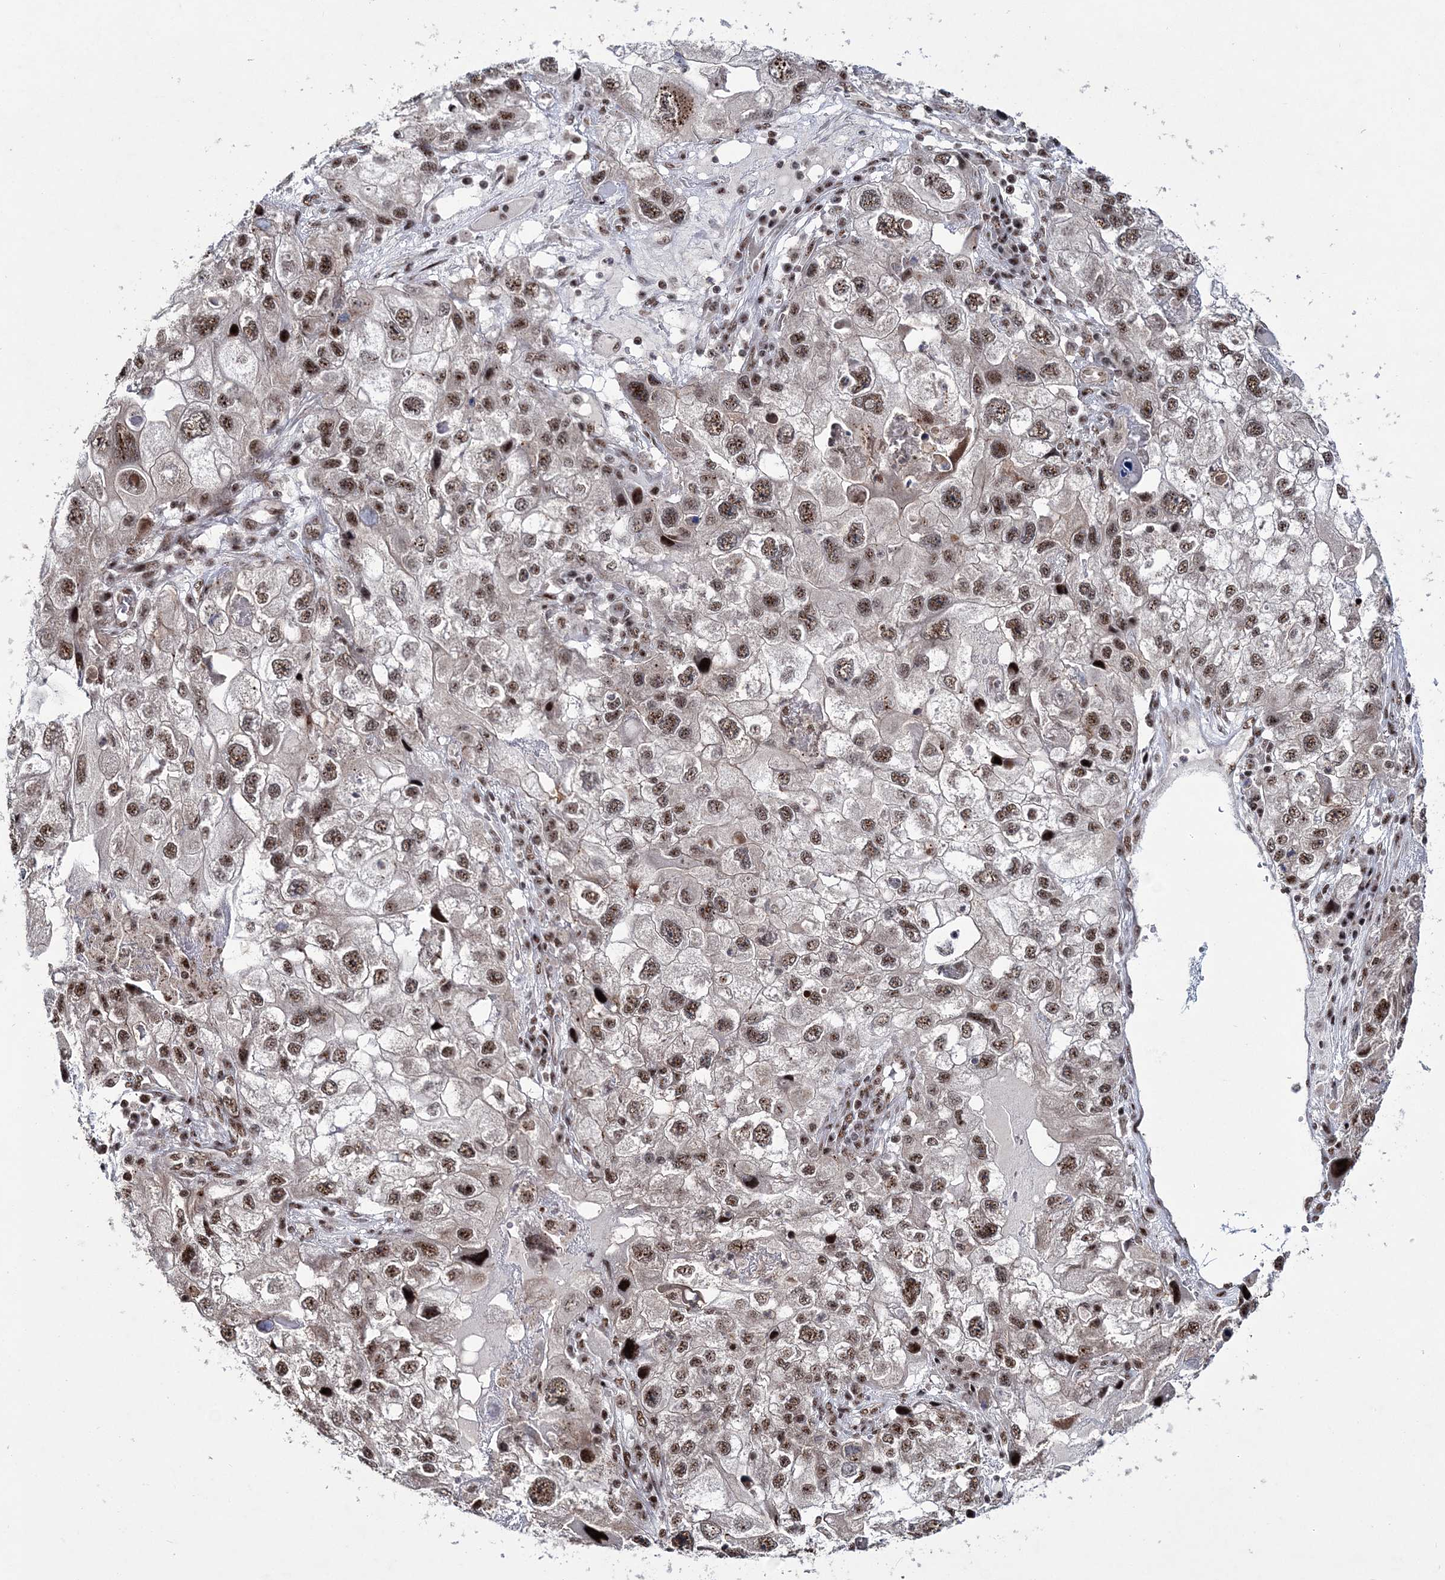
{"staining": {"intensity": "moderate", "quantity": ">75%", "location": "nuclear"}, "tissue": "endometrial cancer", "cell_type": "Tumor cells", "image_type": "cancer", "snomed": [{"axis": "morphology", "description": "Adenocarcinoma, NOS"}, {"axis": "topography", "description": "Endometrium"}], "caption": "Immunohistochemistry (IHC) histopathology image of adenocarcinoma (endometrial) stained for a protein (brown), which shows medium levels of moderate nuclear staining in about >75% of tumor cells.", "gene": "TATDN2", "patient": {"sex": "female", "age": 49}}